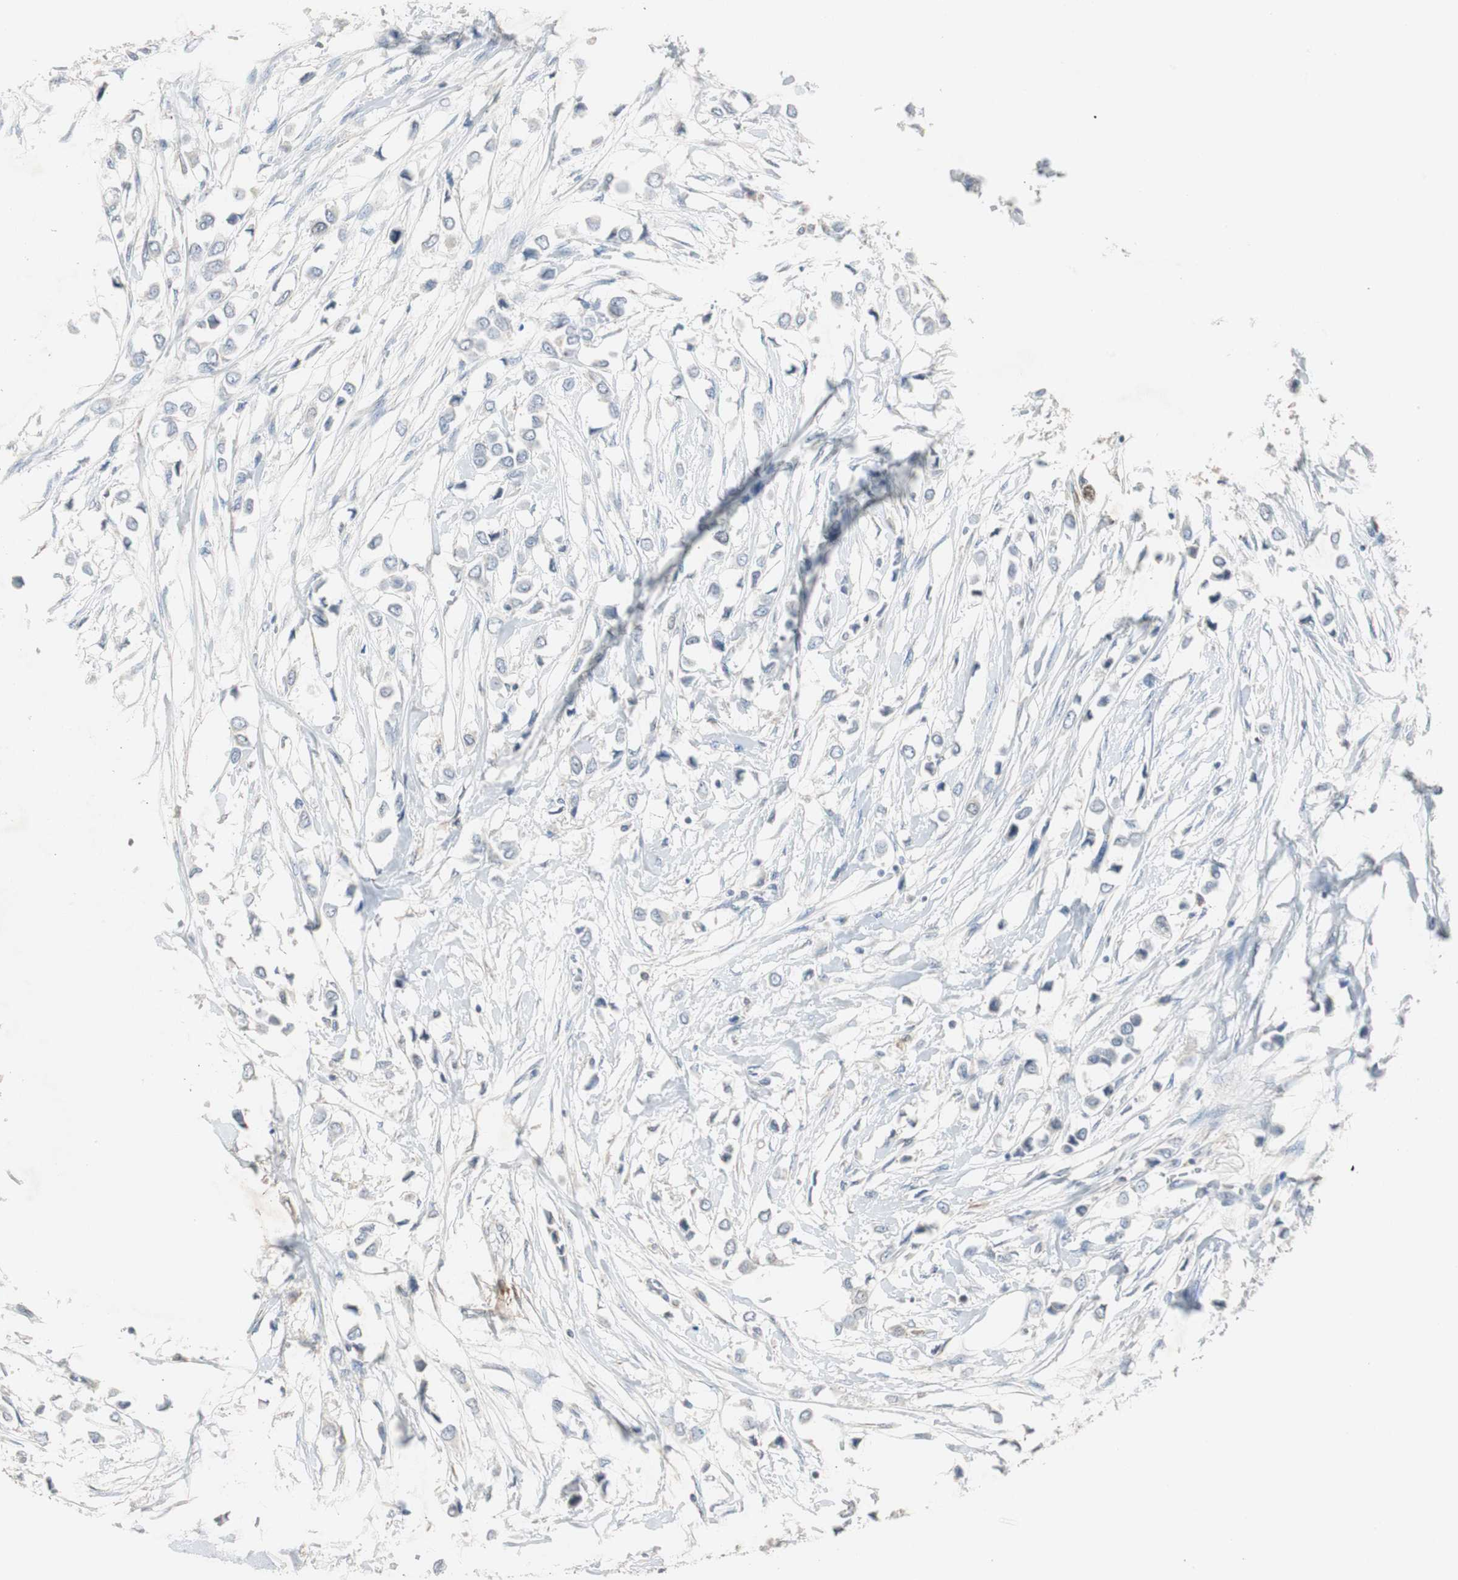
{"staining": {"intensity": "negative", "quantity": "none", "location": "none"}, "tissue": "breast cancer", "cell_type": "Tumor cells", "image_type": "cancer", "snomed": [{"axis": "morphology", "description": "Lobular carcinoma"}, {"axis": "topography", "description": "Breast"}], "caption": "High power microscopy photomicrograph of an immunohistochemistry histopathology image of breast cancer (lobular carcinoma), revealing no significant positivity in tumor cells.", "gene": "TK1", "patient": {"sex": "female", "age": 51}}